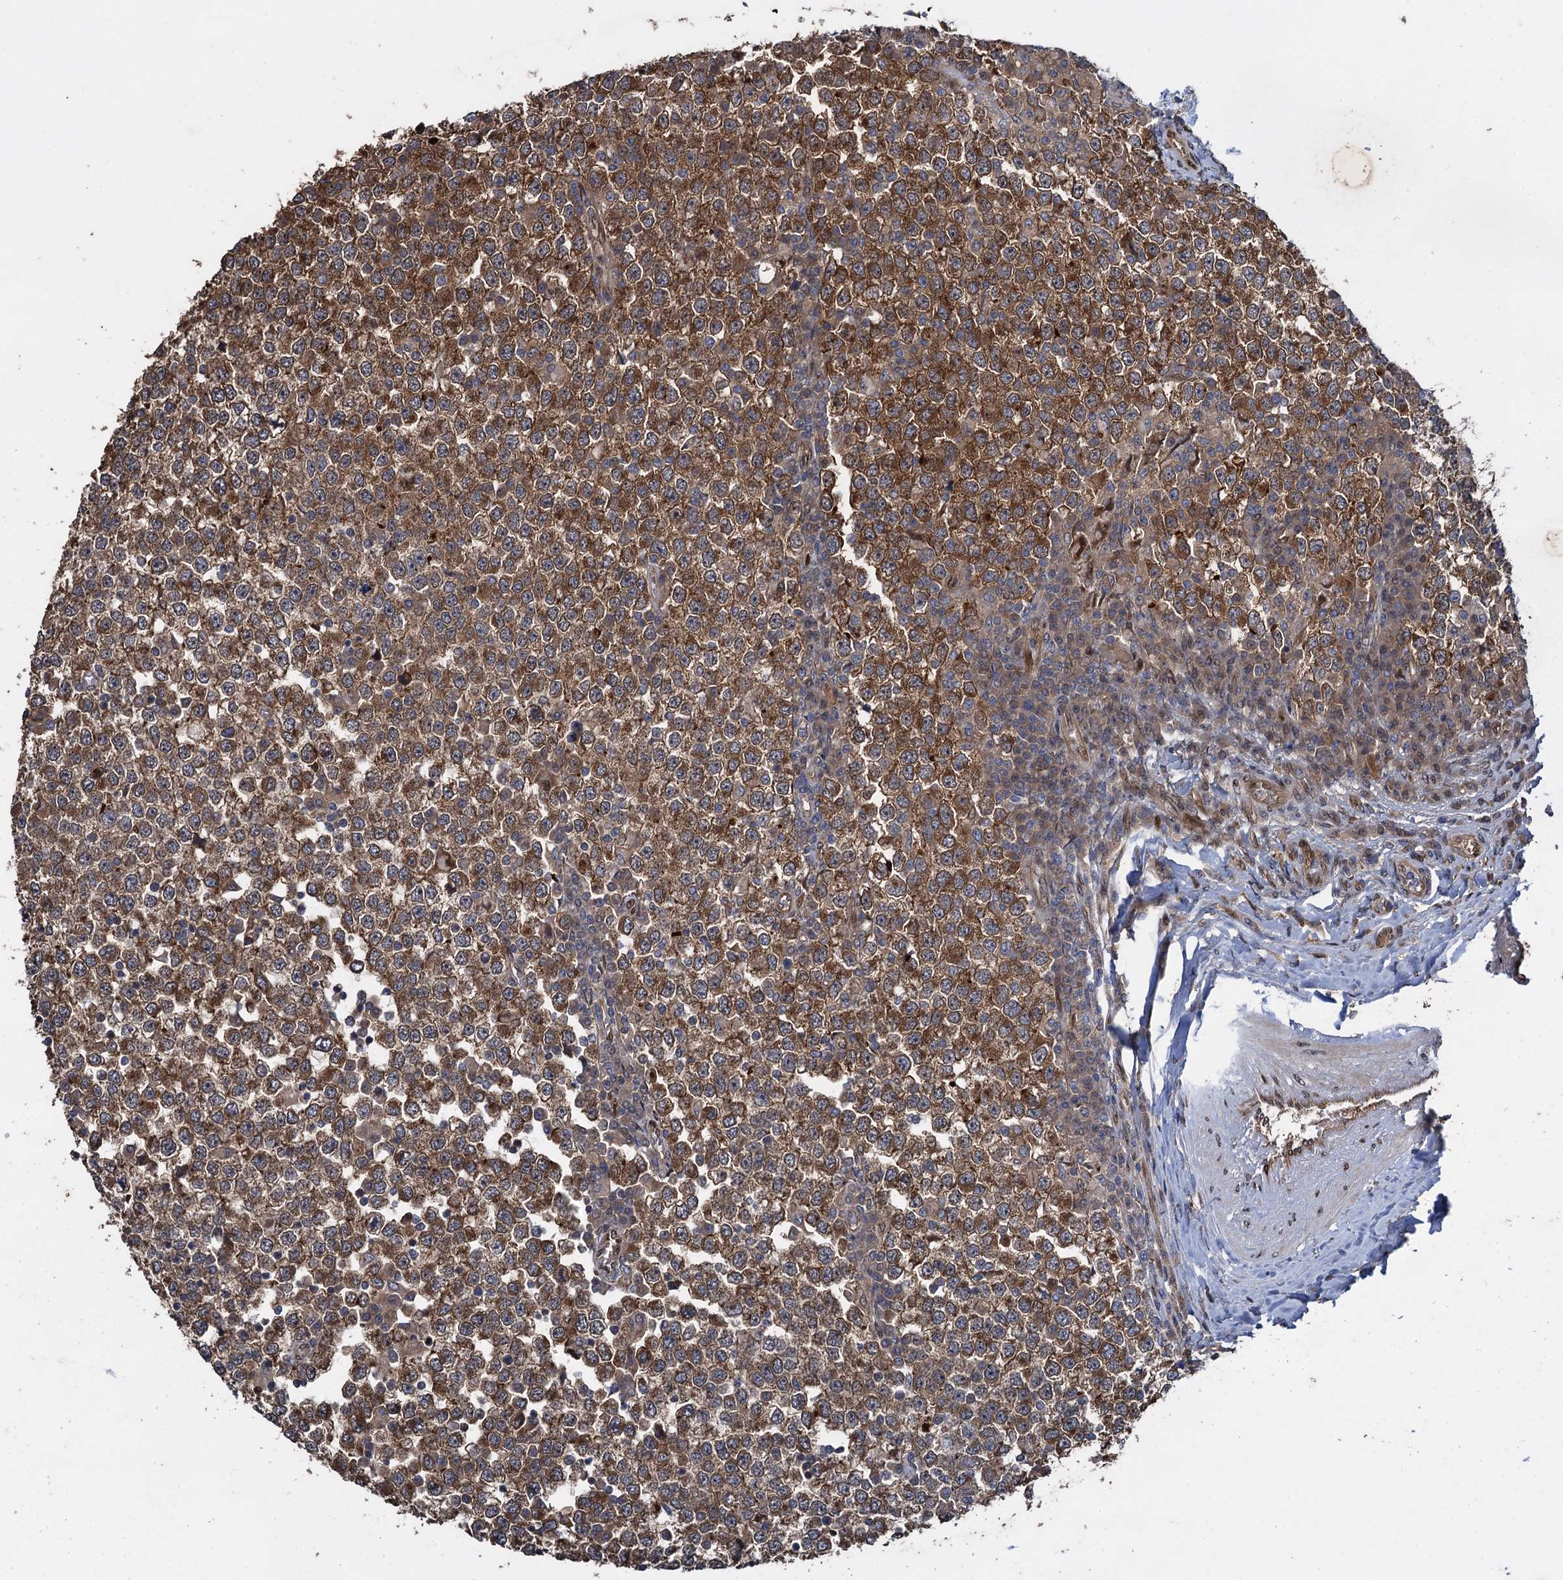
{"staining": {"intensity": "moderate", "quantity": ">75%", "location": "cytoplasmic/membranous"}, "tissue": "testis cancer", "cell_type": "Tumor cells", "image_type": "cancer", "snomed": [{"axis": "morphology", "description": "Seminoma, NOS"}, {"axis": "topography", "description": "Testis"}], "caption": "Immunohistochemical staining of human testis cancer displays medium levels of moderate cytoplasmic/membranous protein staining in about >75% of tumor cells.", "gene": "RHOBTB1", "patient": {"sex": "male", "age": 65}}